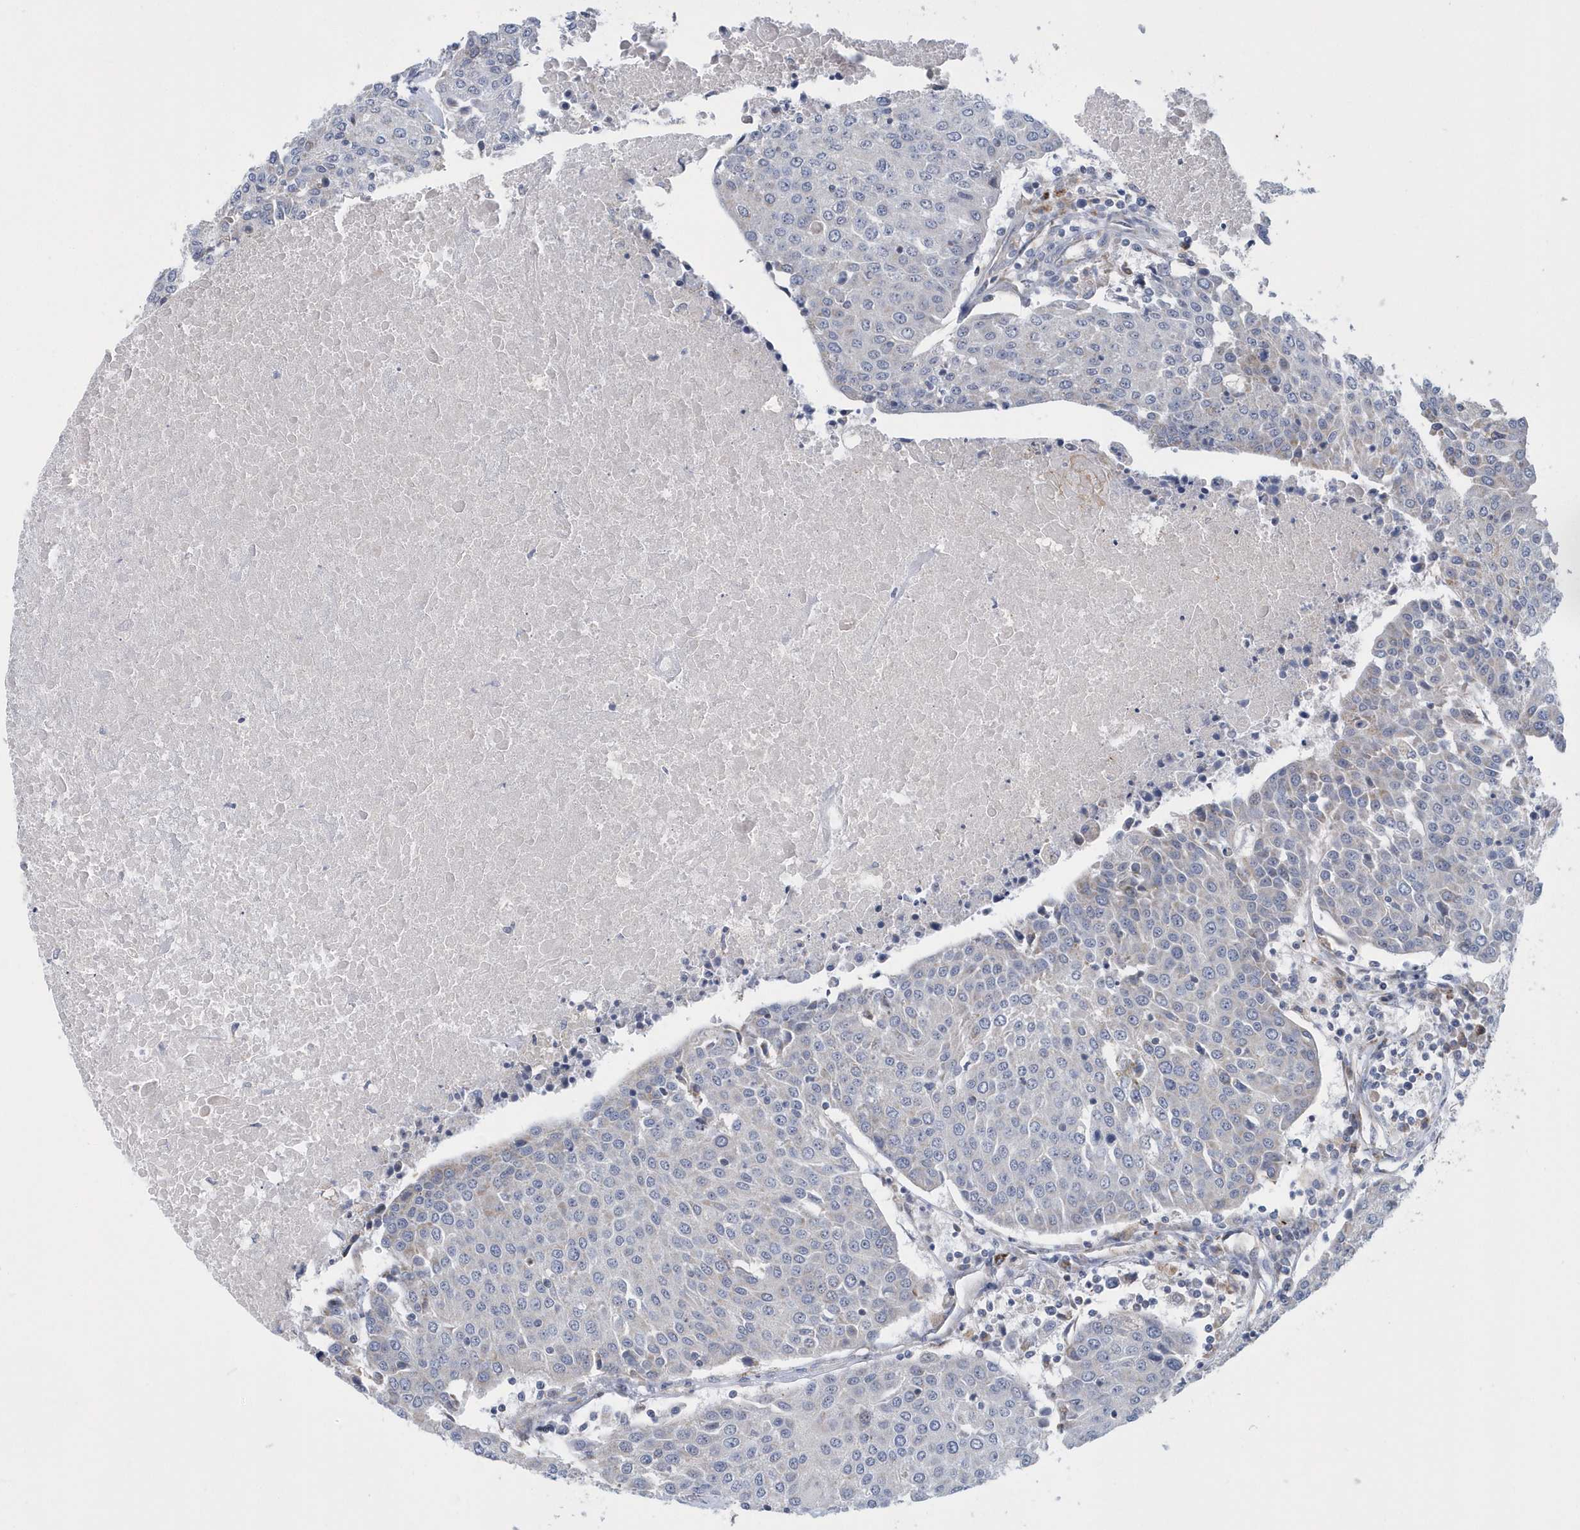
{"staining": {"intensity": "negative", "quantity": "none", "location": "none"}, "tissue": "urothelial cancer", "cell_type": "Tumor cells", "image_type": "cancer", "snomed": [{"axis": "morphology", "description": "Urothelial carcinoma, High grade"}, {"axis": "topography", "description": "Urinary bladder"}], "caption": "Micrograph shows no significant protein staining in tumor cells of urothelial cancer. (IHC, brightfield microscopy, high magnification).", "gene": "VWA5B2", "patient": {"sex": "female", "age": 85}}